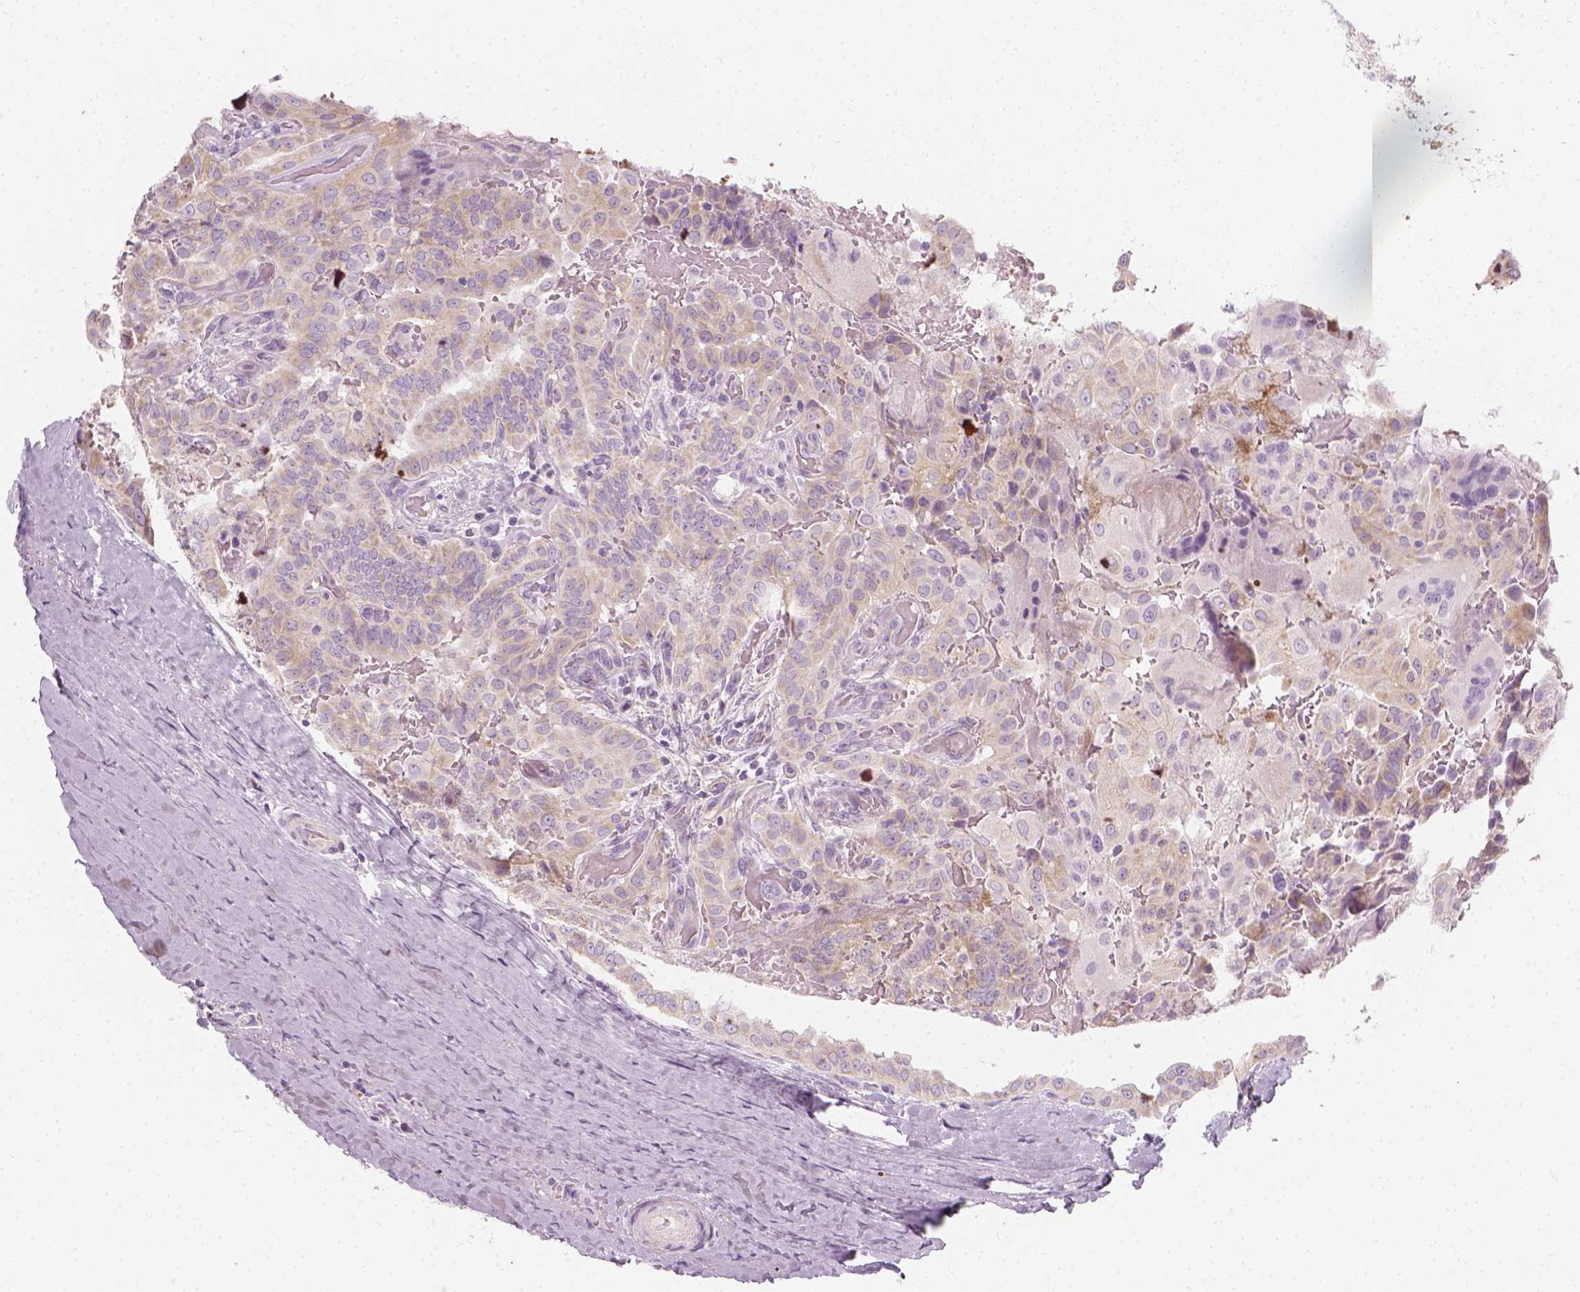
{"staining": {"intensity": "weak", "quantity": "<25%", "location": "cytoplasmic/membranous"}, "tissue": "thyroid cancer", "cell_type": "Tumor cells", "image_type": "cancer", "snomed": [{"axis": "morphology", "description": "Papillary adenocarcinoma, NOS"}, {"axis": "morphology", "description": "Papillary adenoma metastatic"}, {"axis": "topography", "description": "Thyroid gland"}], "caption": "Immunohistochemistry histopathology image of neoplastic tissue: papillary adenoma metastatic (thyroid) stained with DAB (3,3'-diaminobenzidine) displays no significant protein positivity in tumor cells.", "gene": "PRAME", "patient": {"sex": "female", "age": 50}}